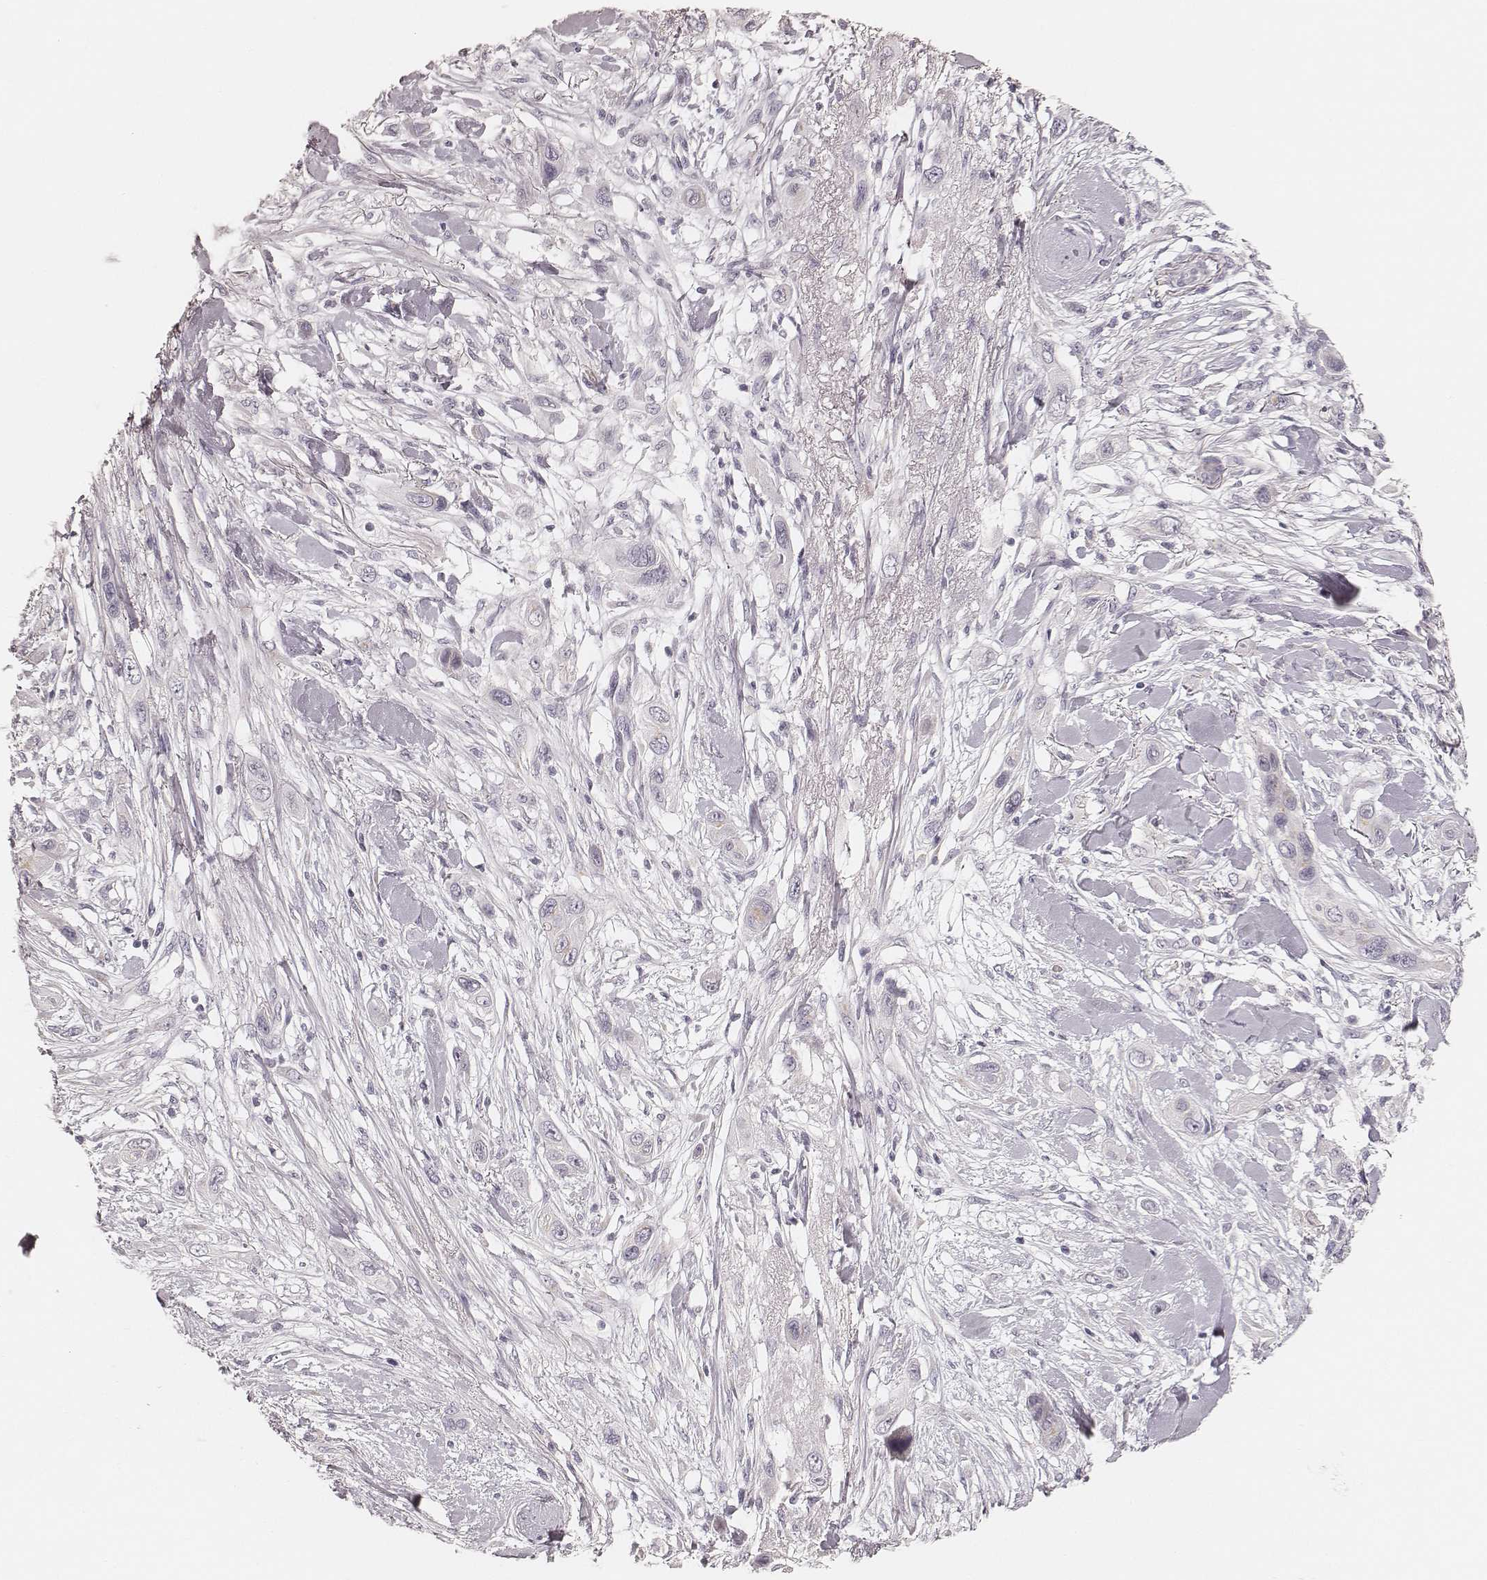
{"staining": {"intensity": "negative", "quantity": "none", "location": "none"}, "tissue": "skin cancer", "cell_type": "Tumor cells", "image_type": "cancer", "snomed": [{"axis": "morphology", "description": "Squamous cell carcinoma, NOS"}, {"axis": "topography", "description": "Skin"}], "caption": "Micrograph shows no significant protein expression in tumor cells of squamous cell carcinoma (skin).", "gene": "HNF4G", "patient": {"sex": "male", "age": 79}}